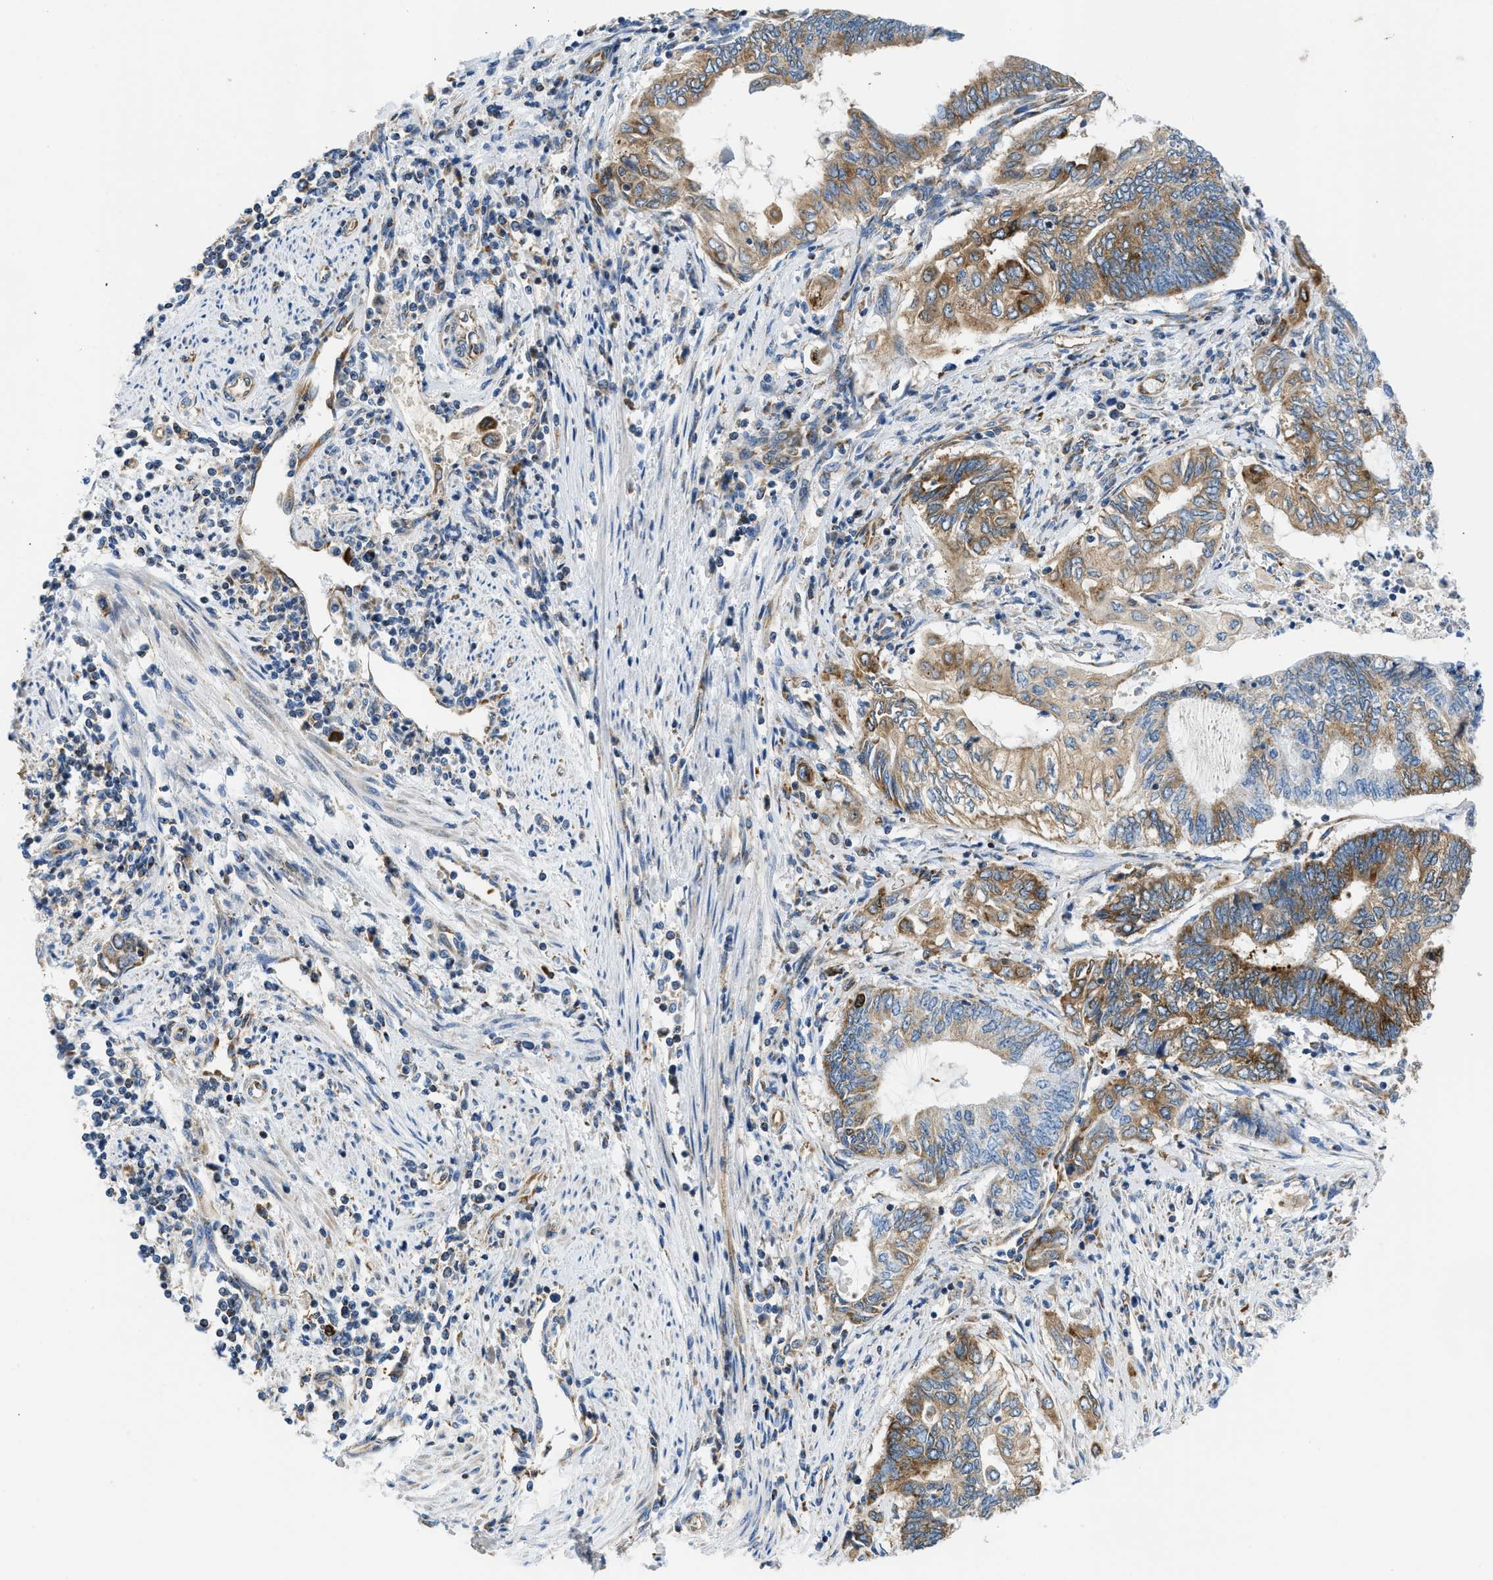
{"staining": {"intensity": "moderate", "quantity": "25%-75%", "location": "cytoplasmic/membranous"}, "tissue": "endometrial cancer", "cell_type": "Tumor cells", "image_type": "cancer", "snomed": [{"axis": "morphology", "description": "Adenocarcinoma, NOS"}, {"axis": "topography", "description": "Uterus"}, {"axis": "topography", "description": "Endometrium"}], "caption": "Immunohistochemistry micrograph of endometrial cancer stained for a protein (brown), which demonstrates medium levels of moderate cytoplasmic/membranous expression in about 25%-75% of tumor cells.", "gene": "CAMKK2", "patient": {"sex": "female", "age": 70}}